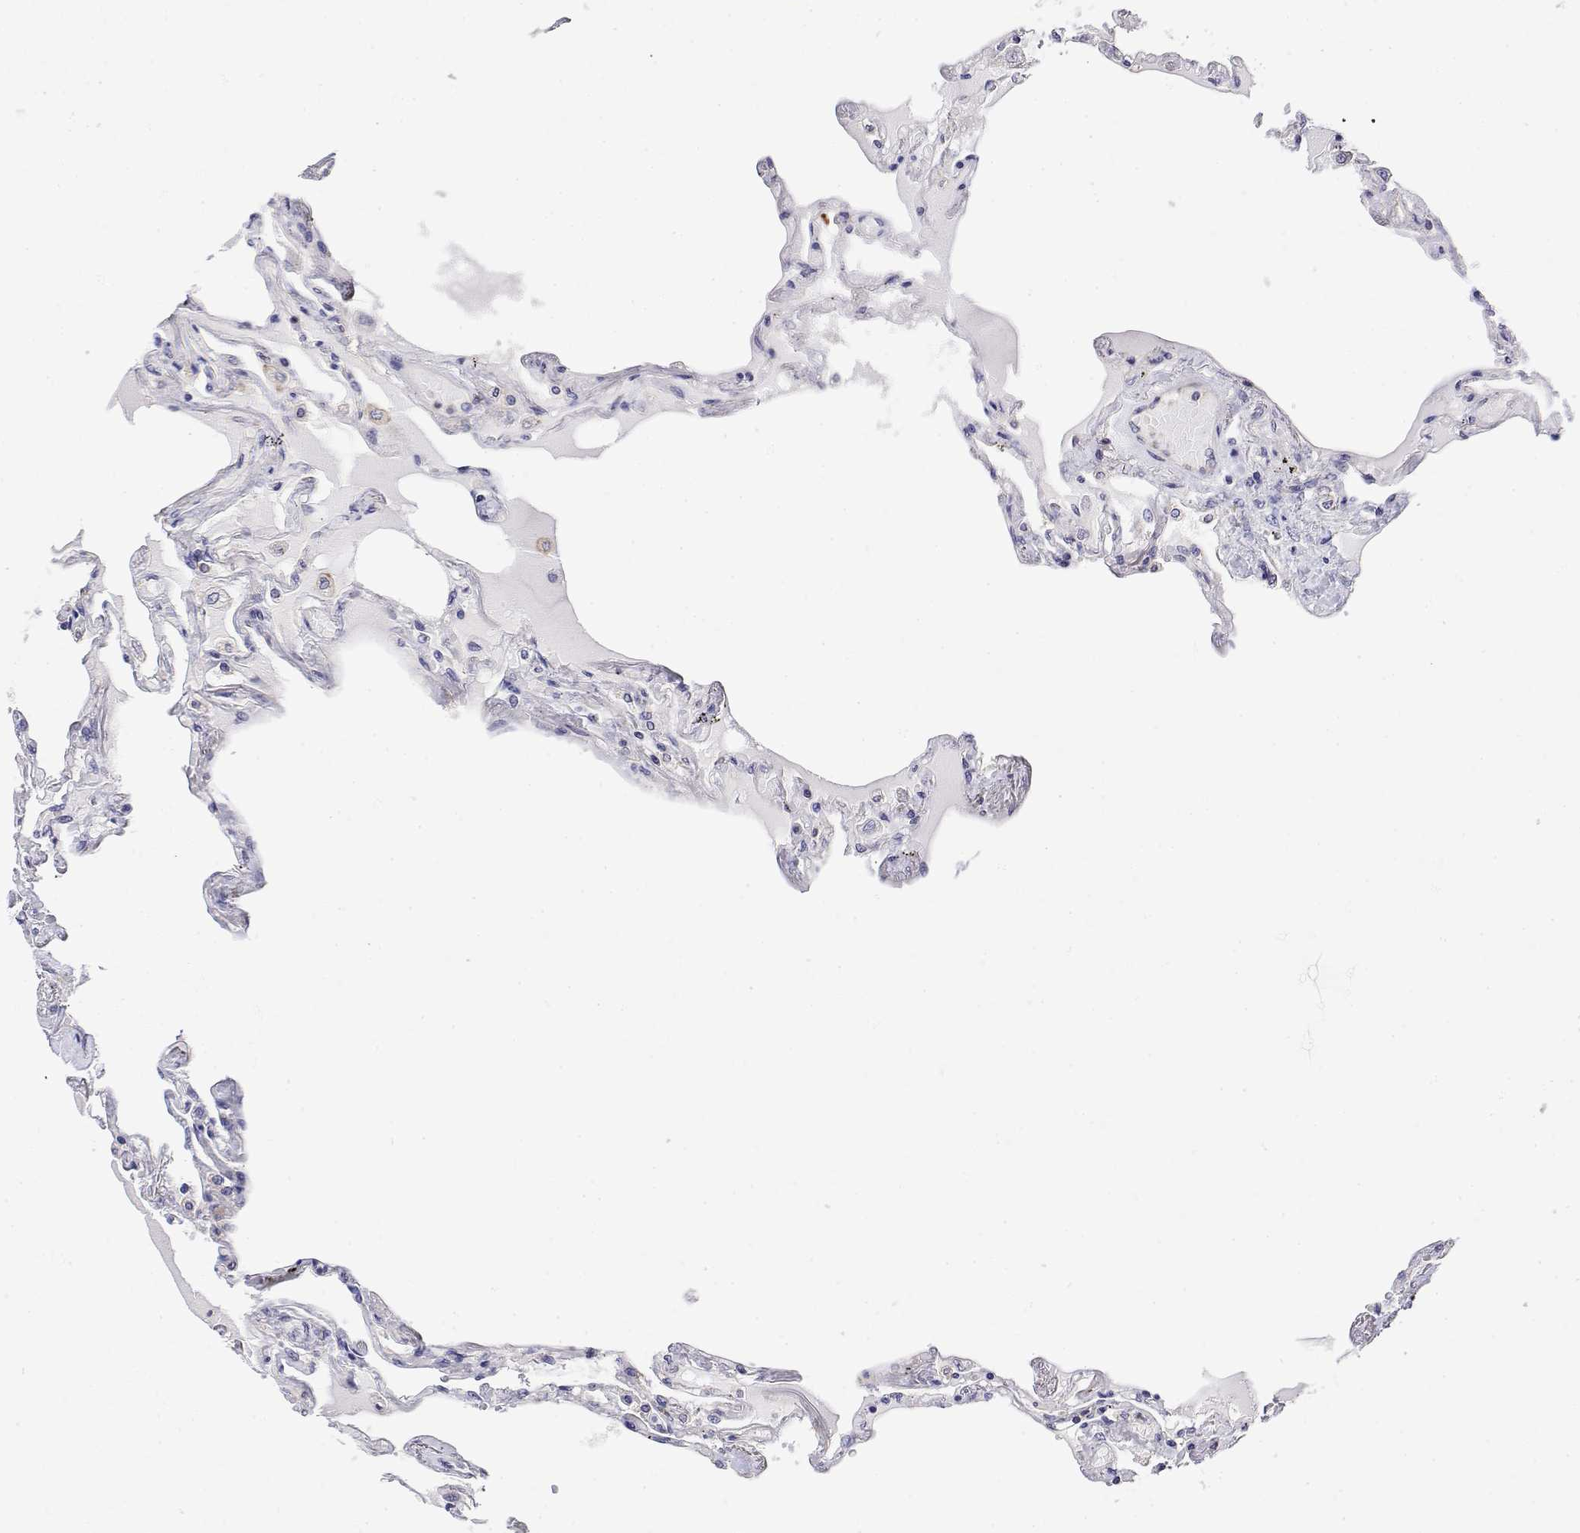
{"staining": {"intensity": "negative", "quantity": "none", "location": "none"}, "tissue": "lung", "cell_type": "Alveolar cells", "image_type": "normal", "snomed": [{"axis": "morphology", "description": "Normal tissue, NOS"}, {"axis": "morphology", "description": "Adenocarcinoma, NOS"}, {"axis": "topography", "description": "Cartilage tissue"}, {"axis": "topography", "description": "Lung"}], "caption": "Alveolar cells are negative for brown protein staining in normal lung. (Stains: DAB (3,3'-diaminobenzidine) IHC with hematoxylin counter stain, Microscopy: brightfield microscopy at high magnification).", "gene": "EEF1G", "patient": {"sex": "female", "age": 67}}